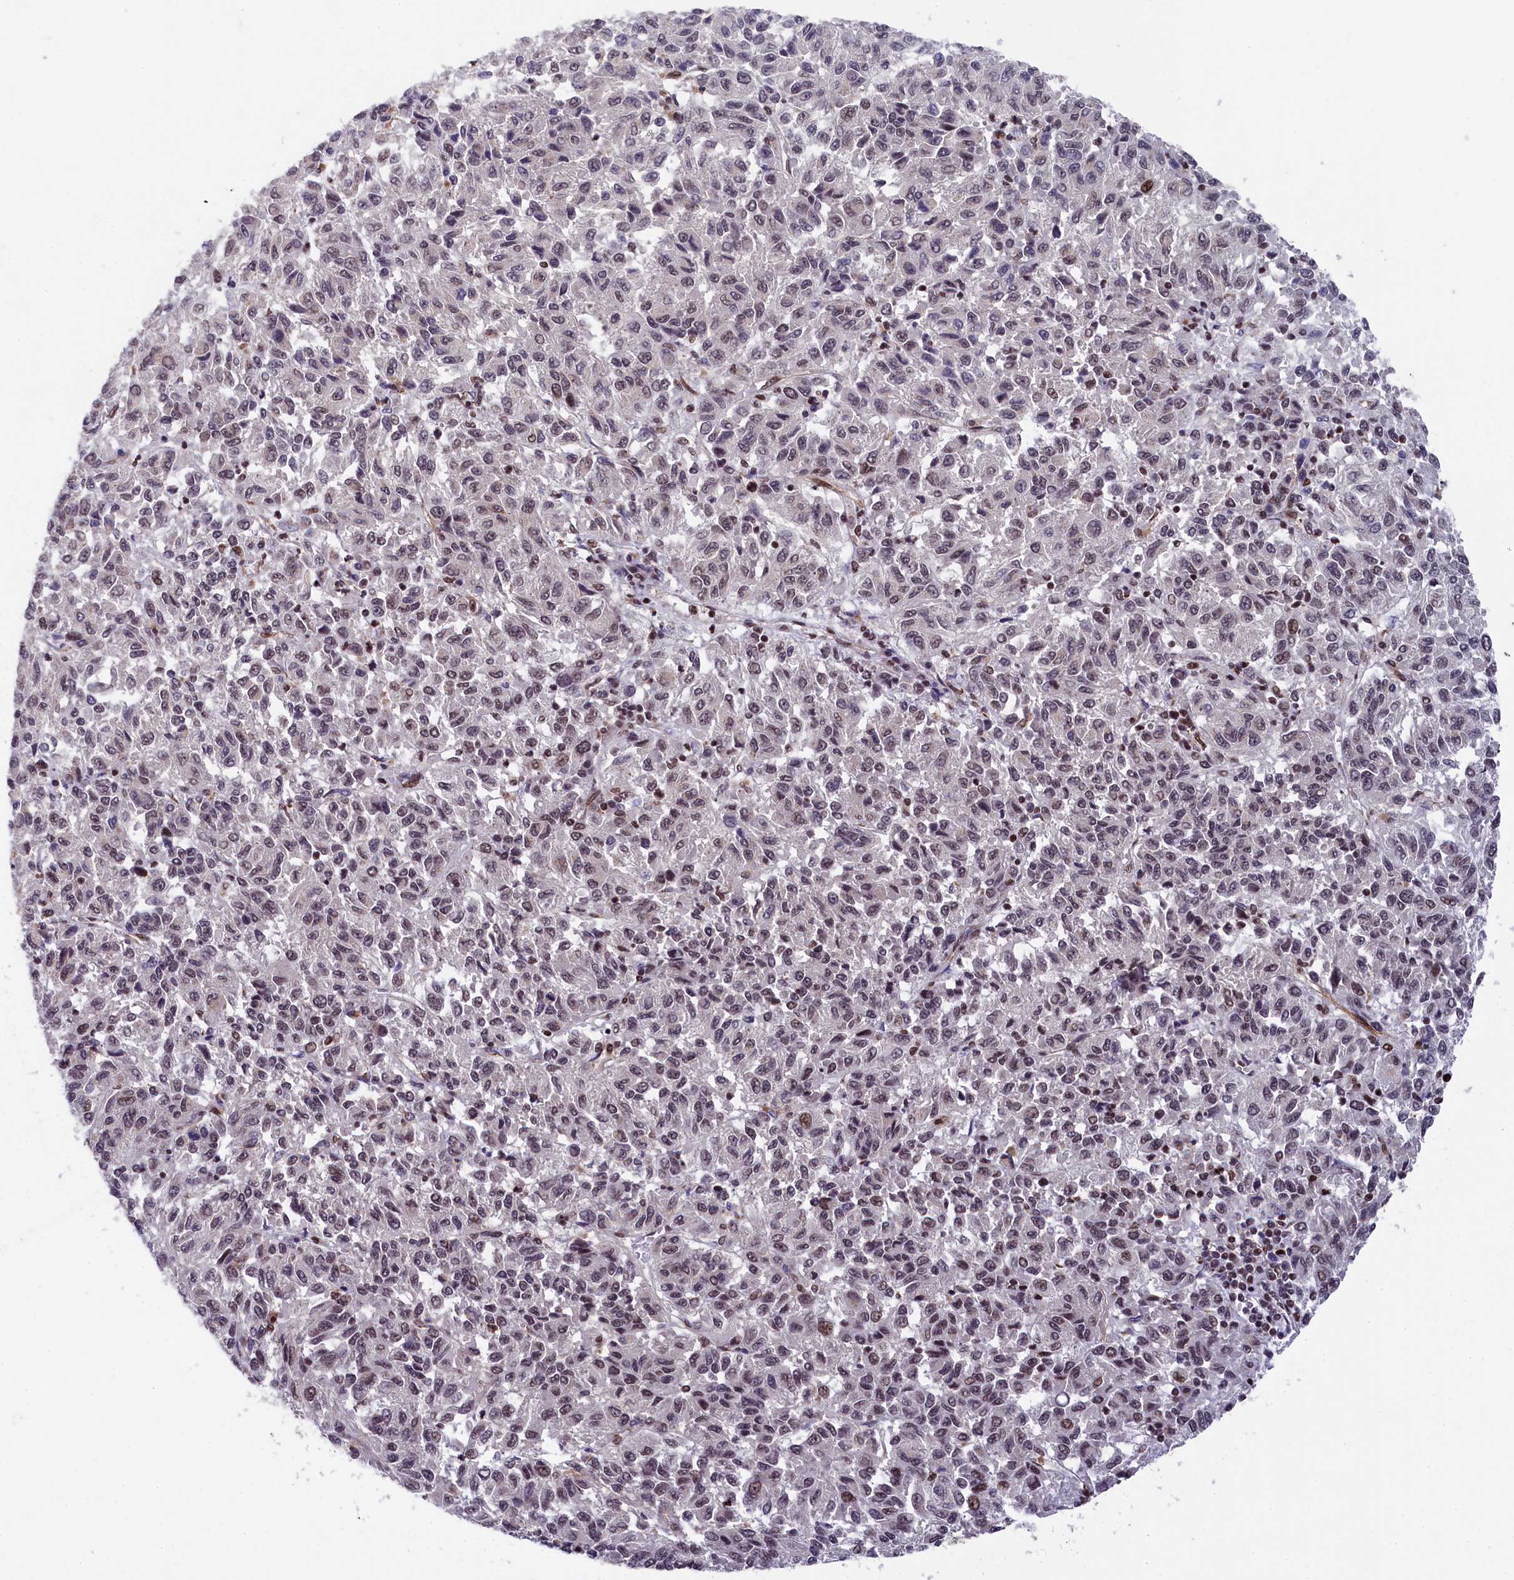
{"staining": {"intensity": "moderate", "quantity": "25%-75%", "location": "nuclear"}, "tissue": "melanoma", "cell_type": "Tumor cells", "image_type": "cancer", "snomed": [{"axis": "morphology", "description": "Malignant melanoma, Metastatic site"}, {"axis": "topography", "description": "Lung"}], "caption": "An image of human melanoma stained for a protein shows moderate nuclear brown staining in tumor cells.", "gene": "ADIG", "patient": {"sex": "male", "age": 64}}